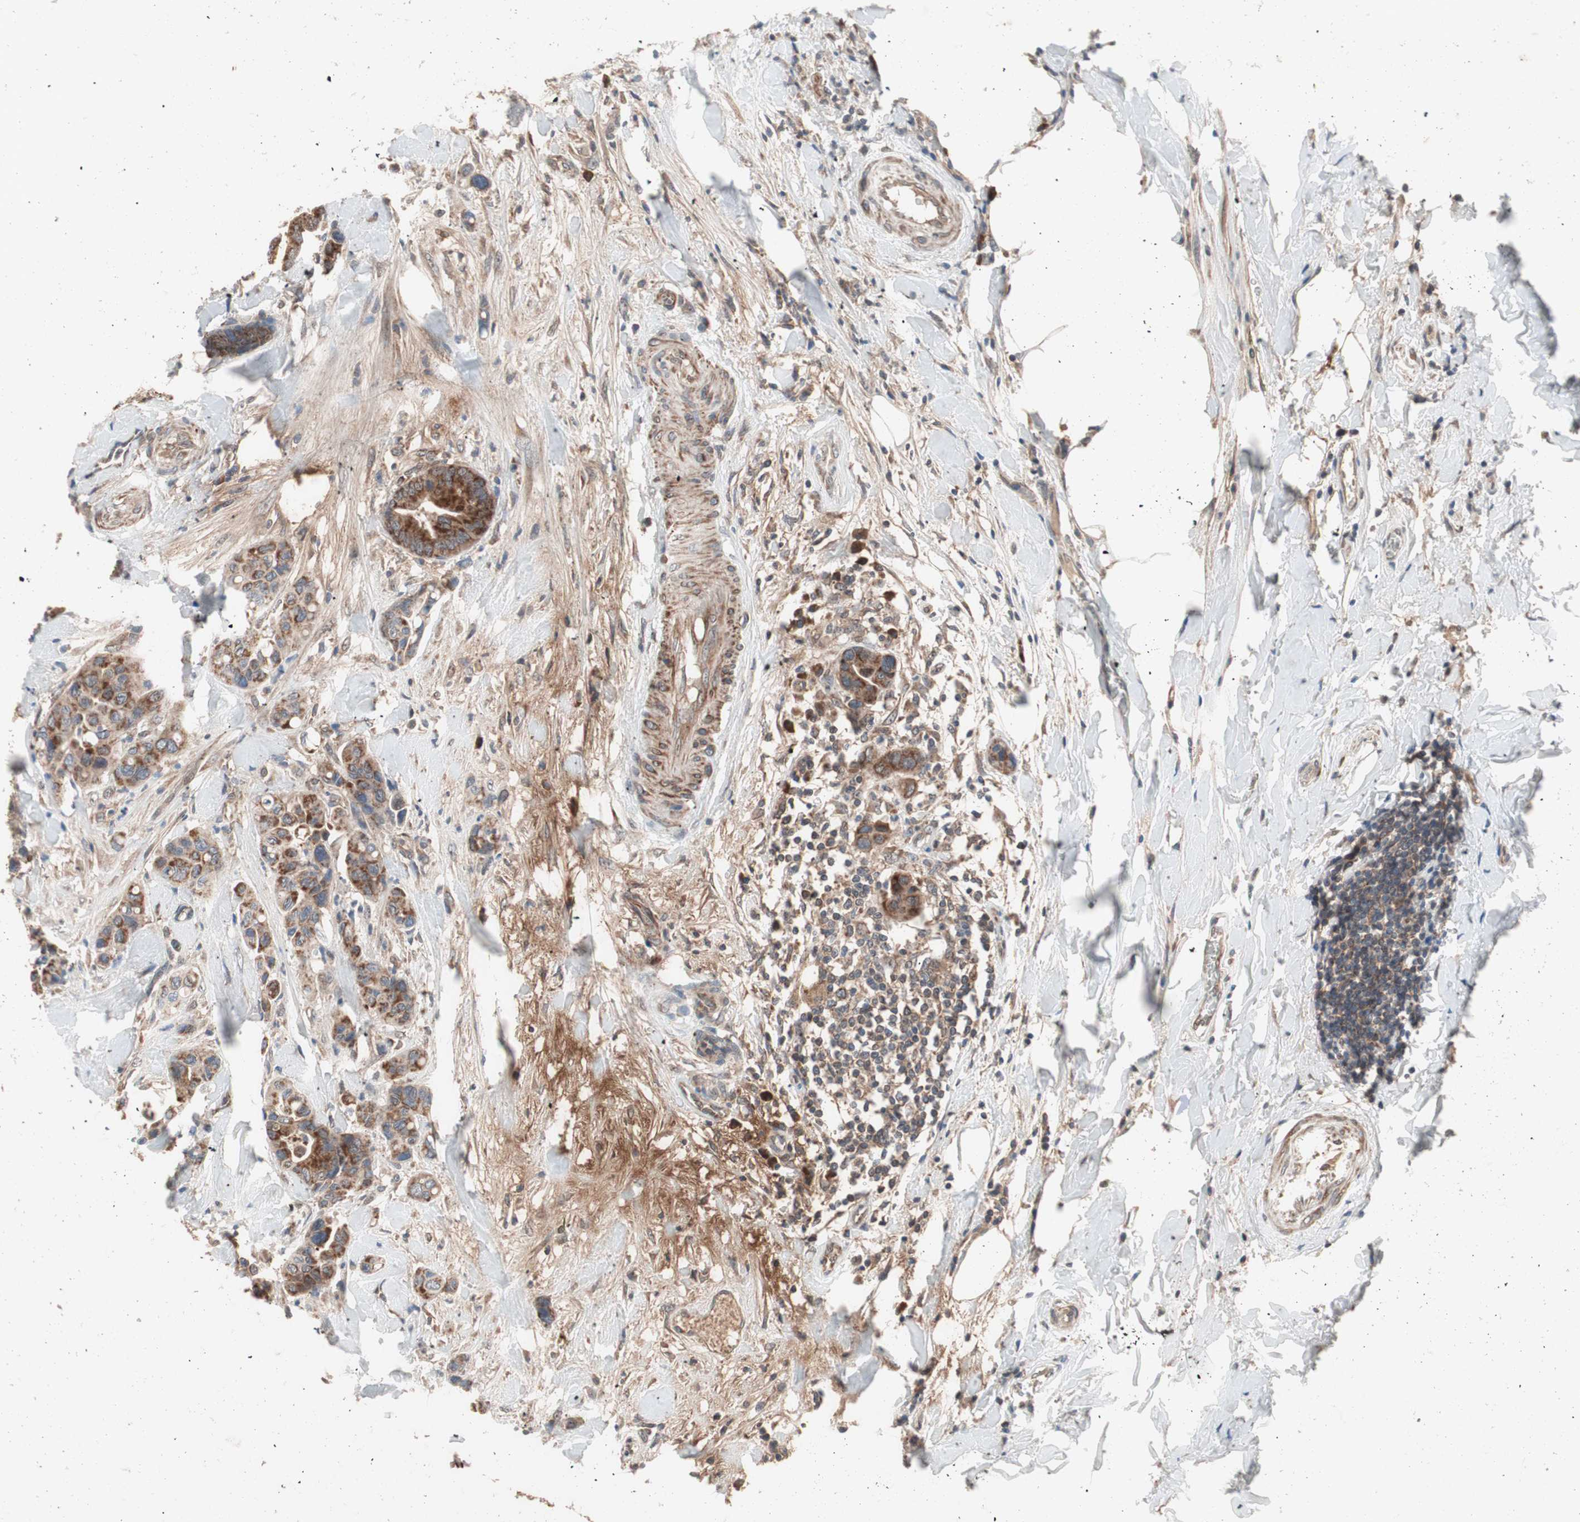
{"staining": {"intensity": "strong", "quantity": ">75%", "location": "cytoplasmic/membranous"}, "tissue": "colorectal cancer", "cell_type": "Tumor cells", "image_type": "cancer", "snomed": [{"axis": "morphology", "description": "Normal tissue, NOS"}, {"axis": "morphology", "description": "Adenocarcinoma, NOS"}, {"axis": "topography", "description": "Colon"}], "caption": "High-power microscopy captured an immunohistochemistry (IHC) histopathology image of colorectal cancer, revealing strong cytoplasmic/membranous positivity in about >75% of tumor cells.", "gene": "HMBS", "patient": {"sex": "male", "age": 82}}